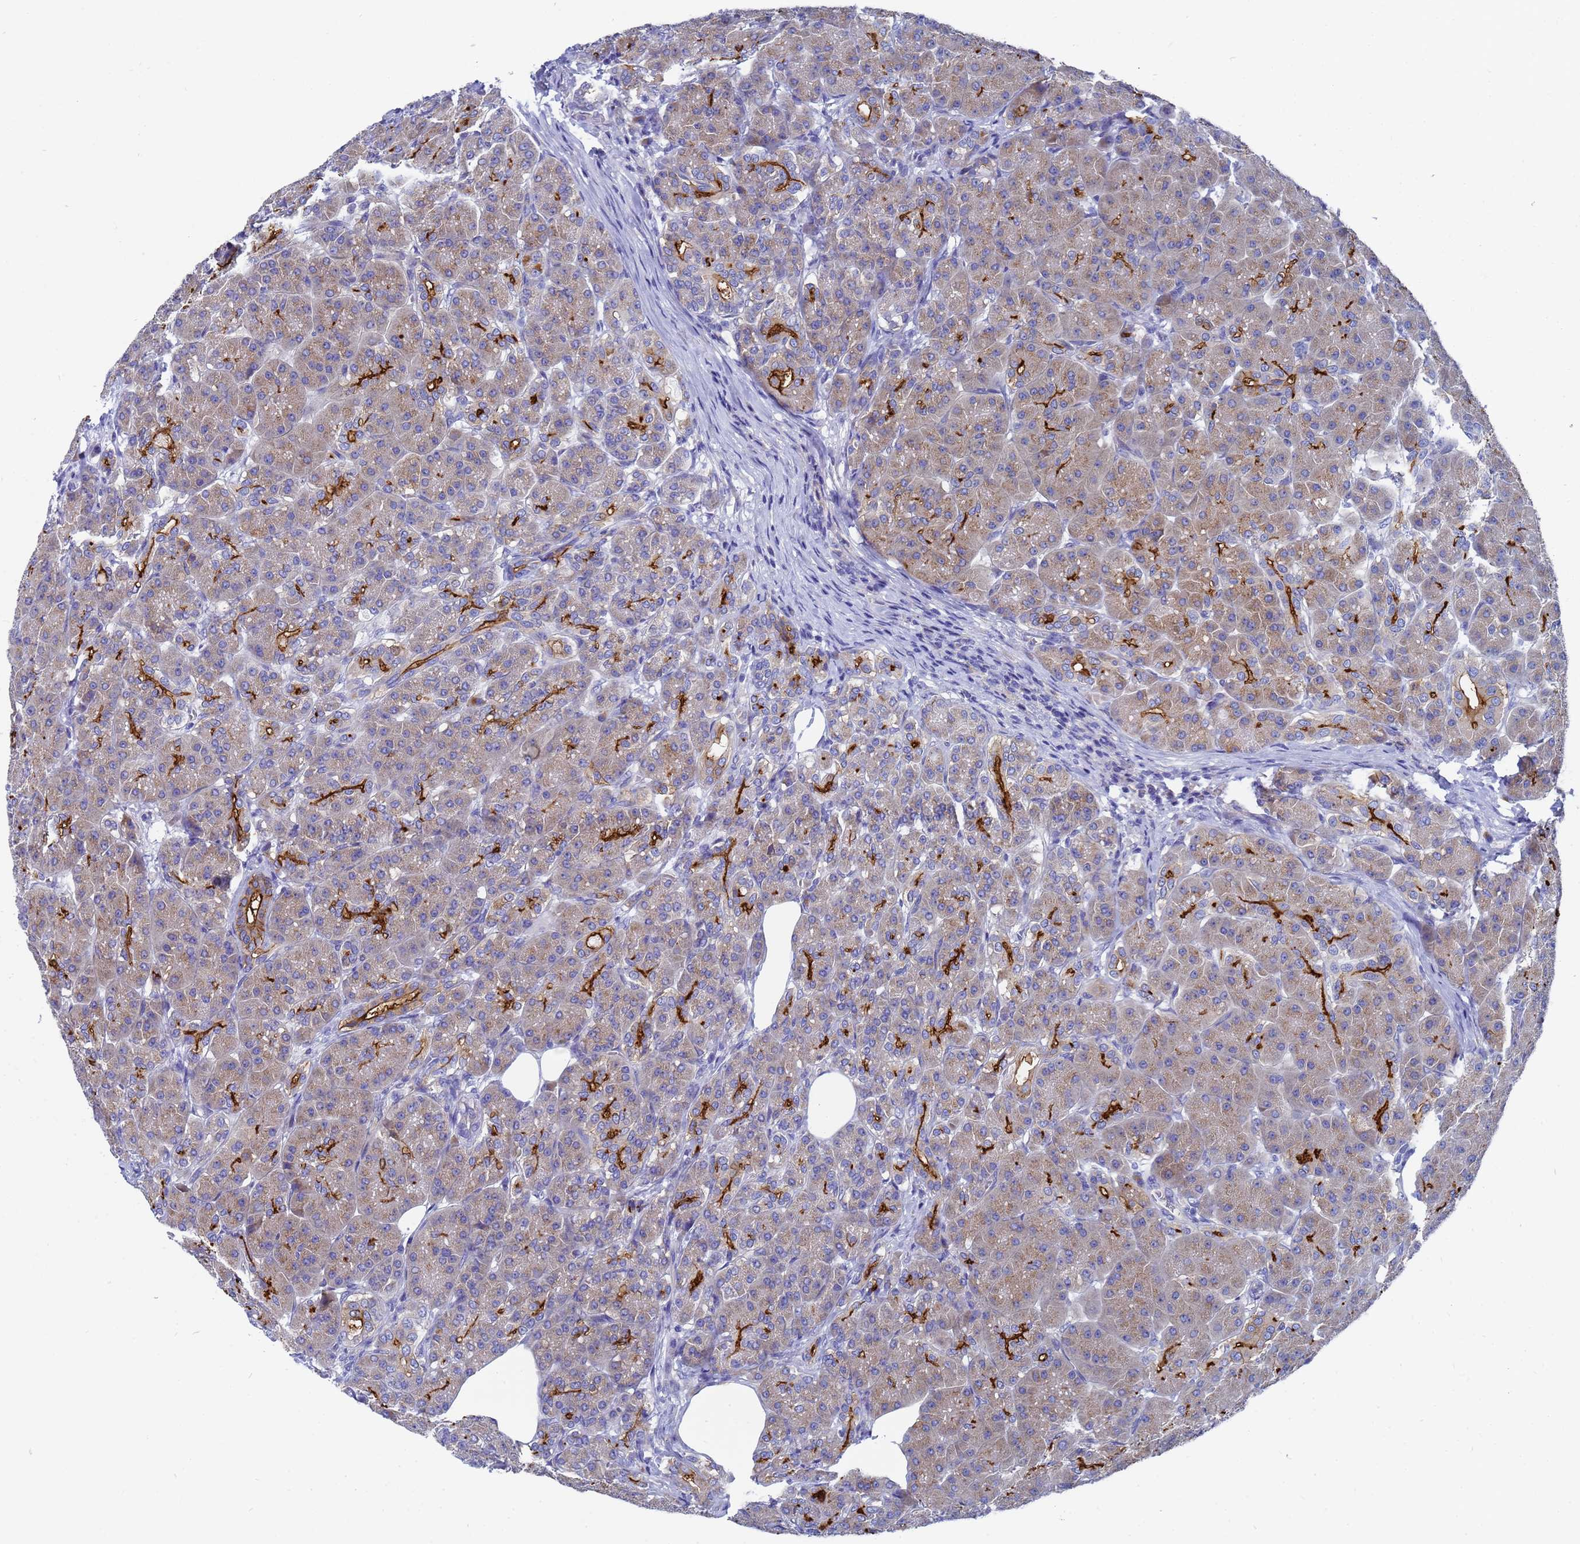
{"staining": {"intensity": "strong", "quantity": "<25%", "location": "cytoplasmic/membranous"}, "tissue": "pancreas", "cell_type": "Exocrine glandular cells", "image_type": "normal", "snomed": [{"axis": "morphology", "description": "Normal tissue, NOS"}, {"axis": "topography", "description": "Pancreas"}], "caption": "A brown stain shows strong cytoplasmic/membranous staining of a protein in exocrine glandular cells of unremarkable pancreas.", "gene": "TM4SF4", "patient": {"sex": "male", "age": 63}}